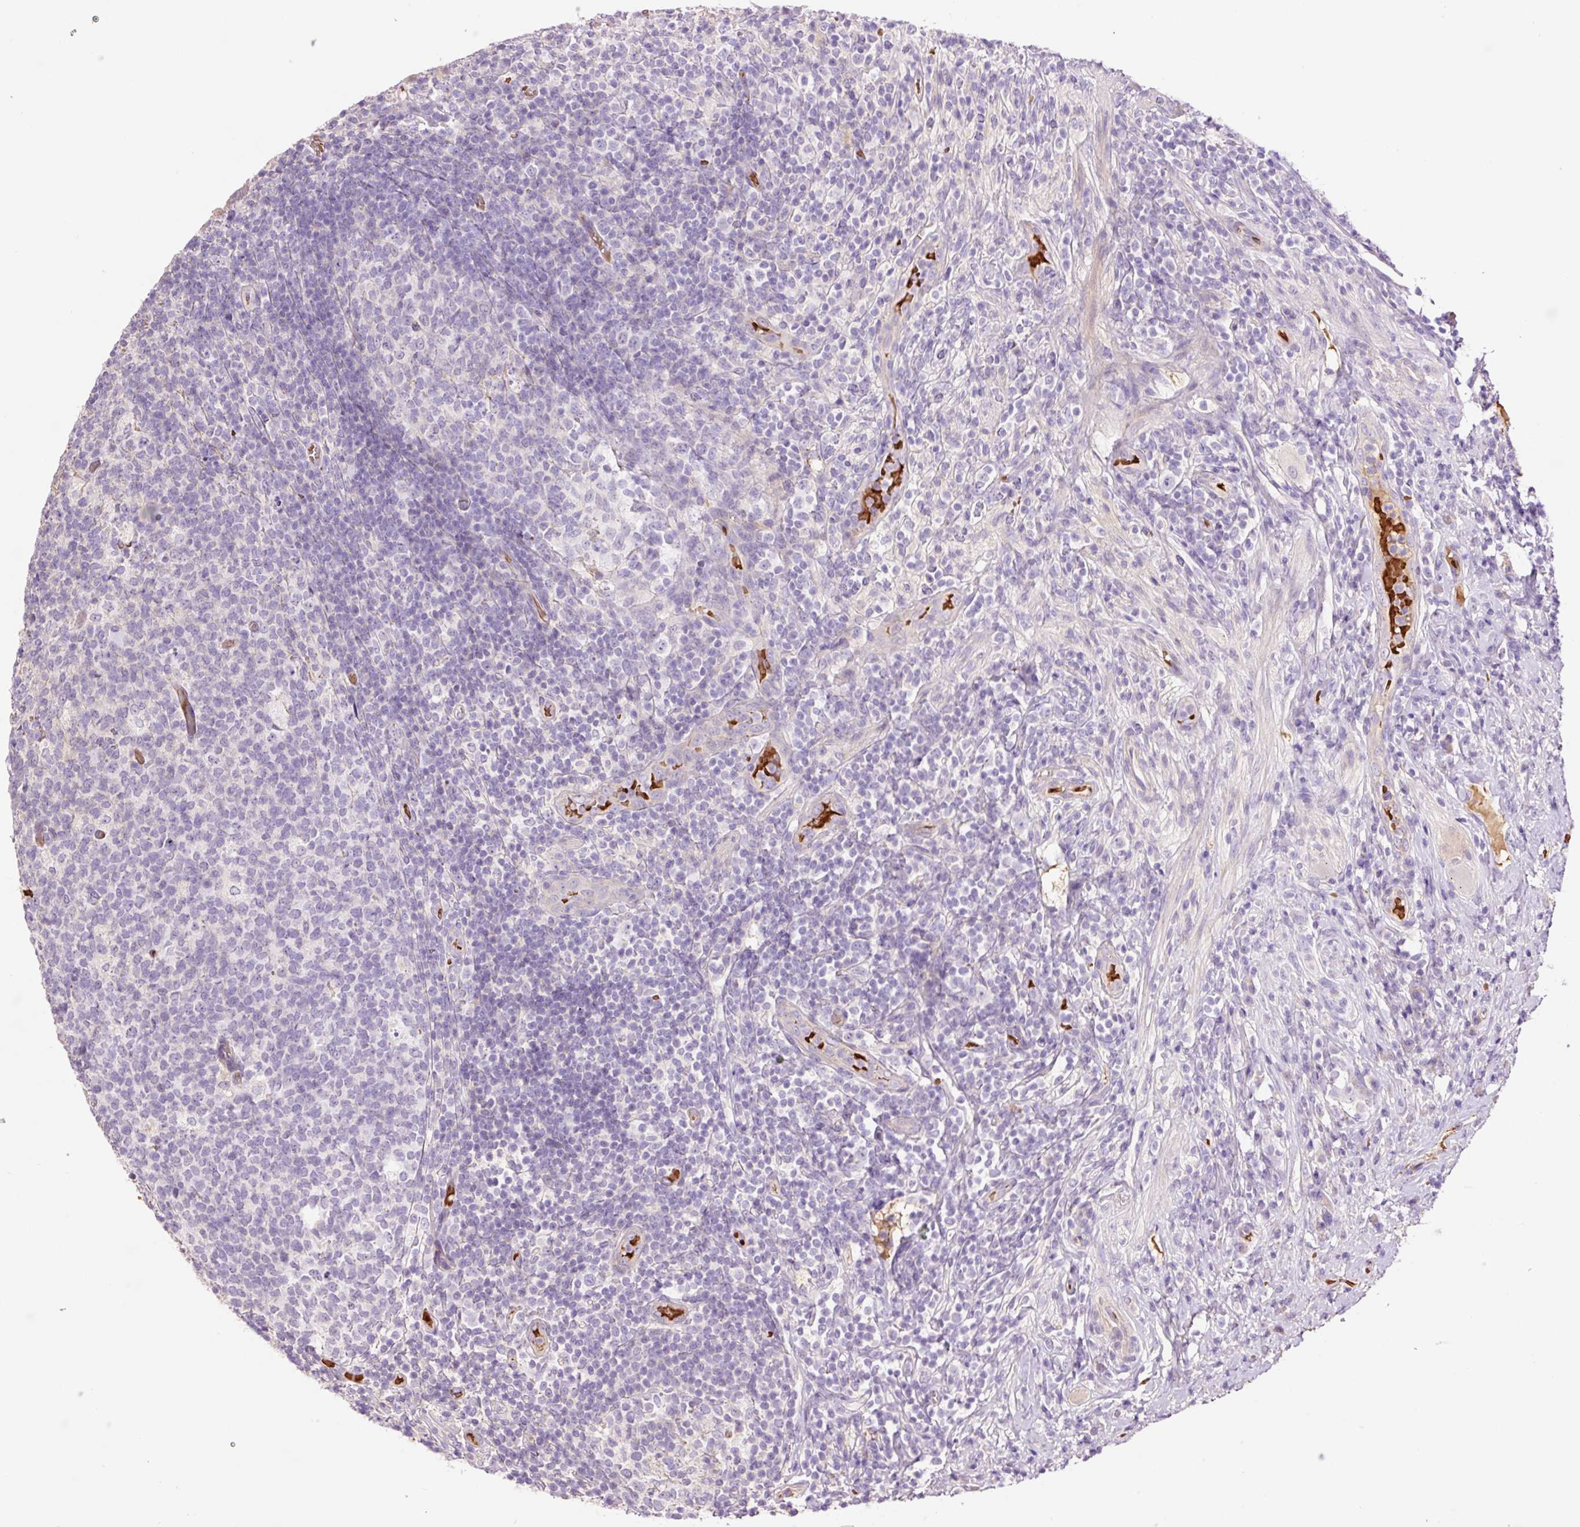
{"staining": {"intensity": "weak", "quantity": "<25%", "location": "cytoplasmic/membranous"}, "tissue": "appendix", "cell_type": "Glandular cells", "image_type": "normal", "snomed": [{"axis": "morphology", "description": "Normal tissue, NOS"}, {"axis": "topography", "description": "Appendix"}], "caption": "Appendix stained for a protein using IHC demonstrates no staining glandular cells.", "gene": "TMEM235", "patient": {"sex": "female", "age": 43}}